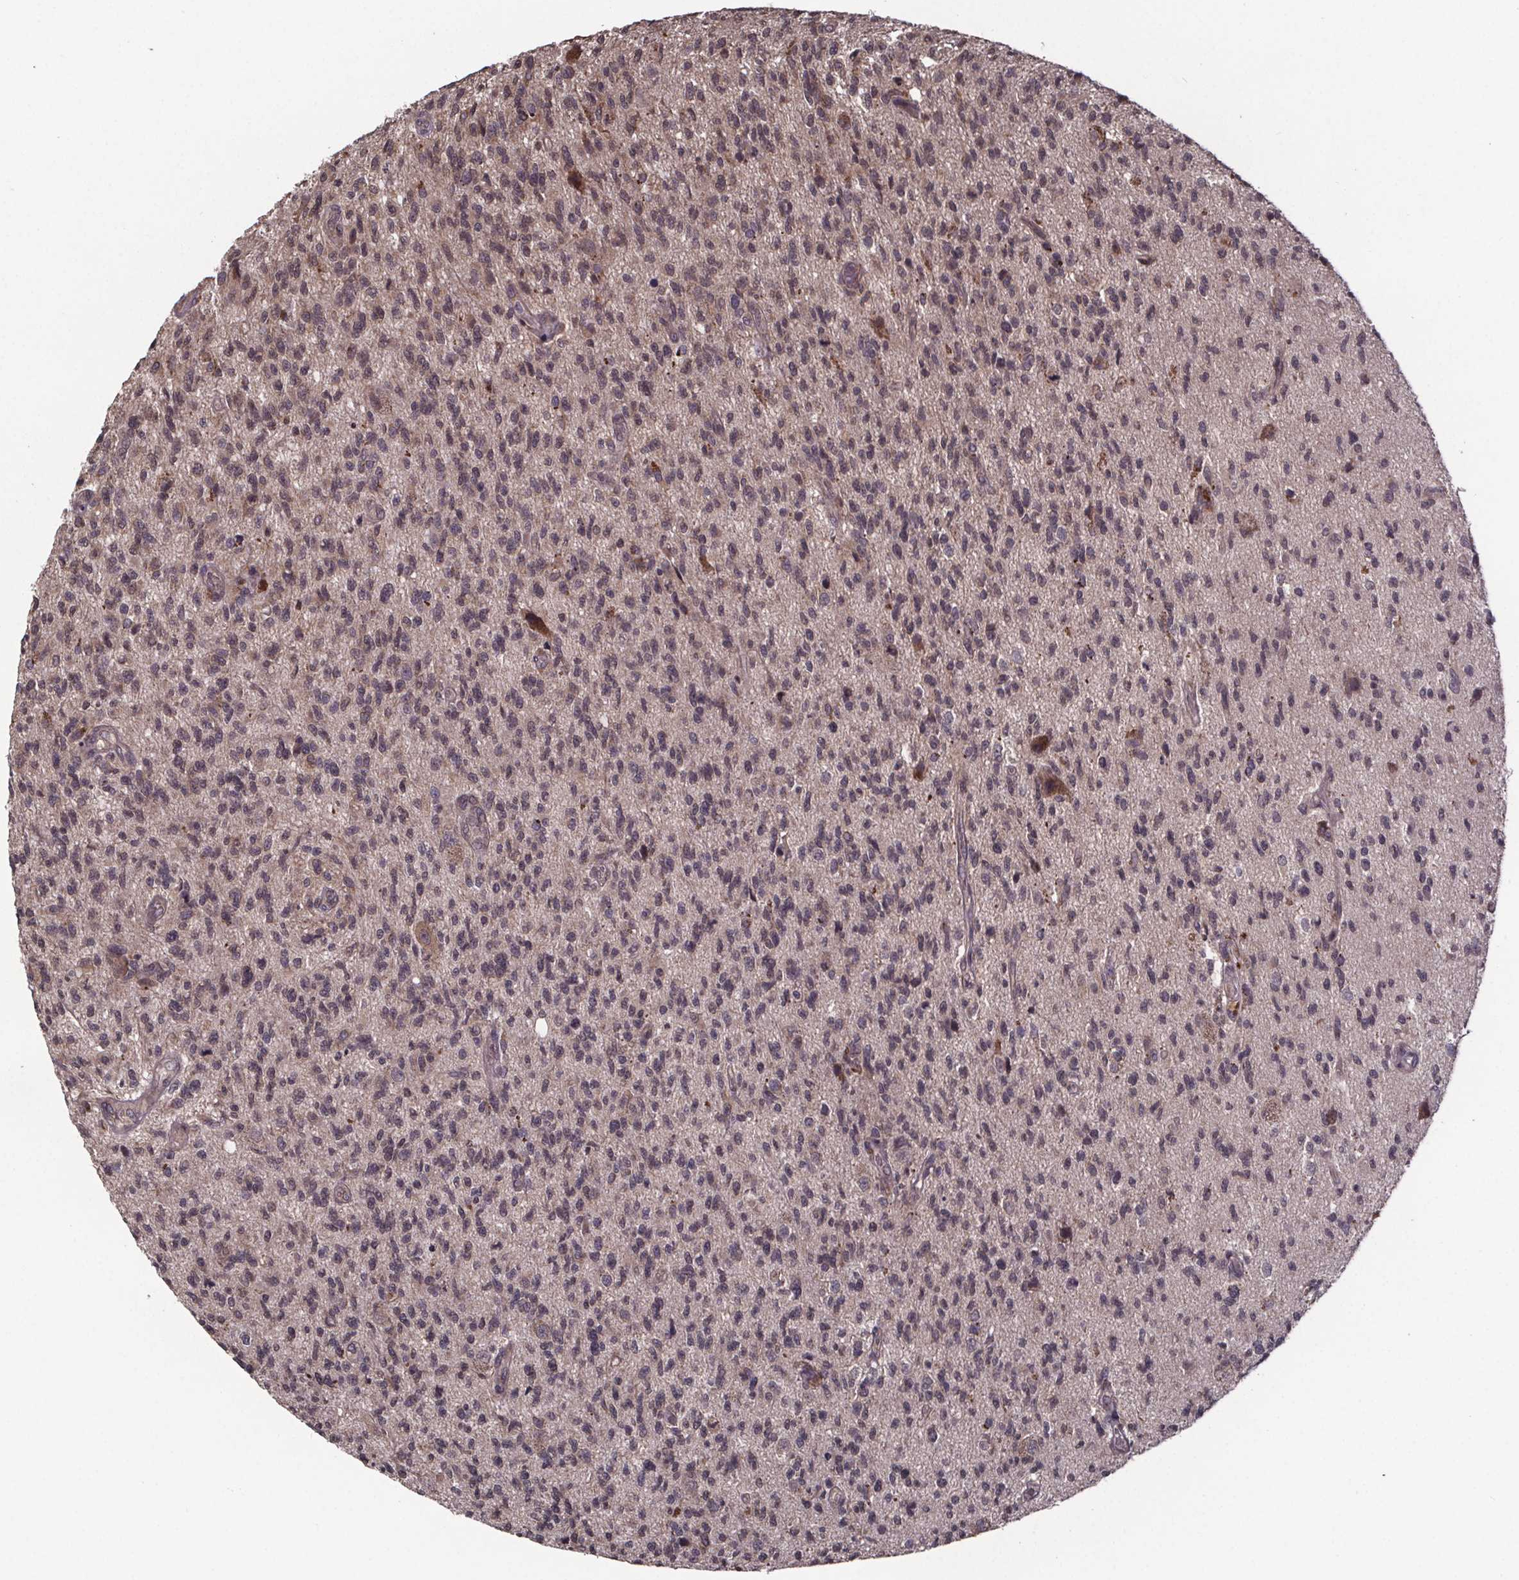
{"staining": {"intensity": "weak", "quantity": ">75%", "location": "cytoplasmic/membranous"}, "tissue": "glioma", "cell_type": "Tumor cells", "image_type": "cancer", "snomed": [{"axis": "morphology", "description": "Glioma, malignant, High grade"}, {"axis": "topography", "description": "Brain"}], "caption": "A low amount of weak cytoplasmic/membranous expression is present in approximately >75% of tumor cells in glioma tissue. (DAB IHC with brightfield microscopy, high magnification).", "gene": "SAT1", "patient": {"sex": "male", "age": 56}}